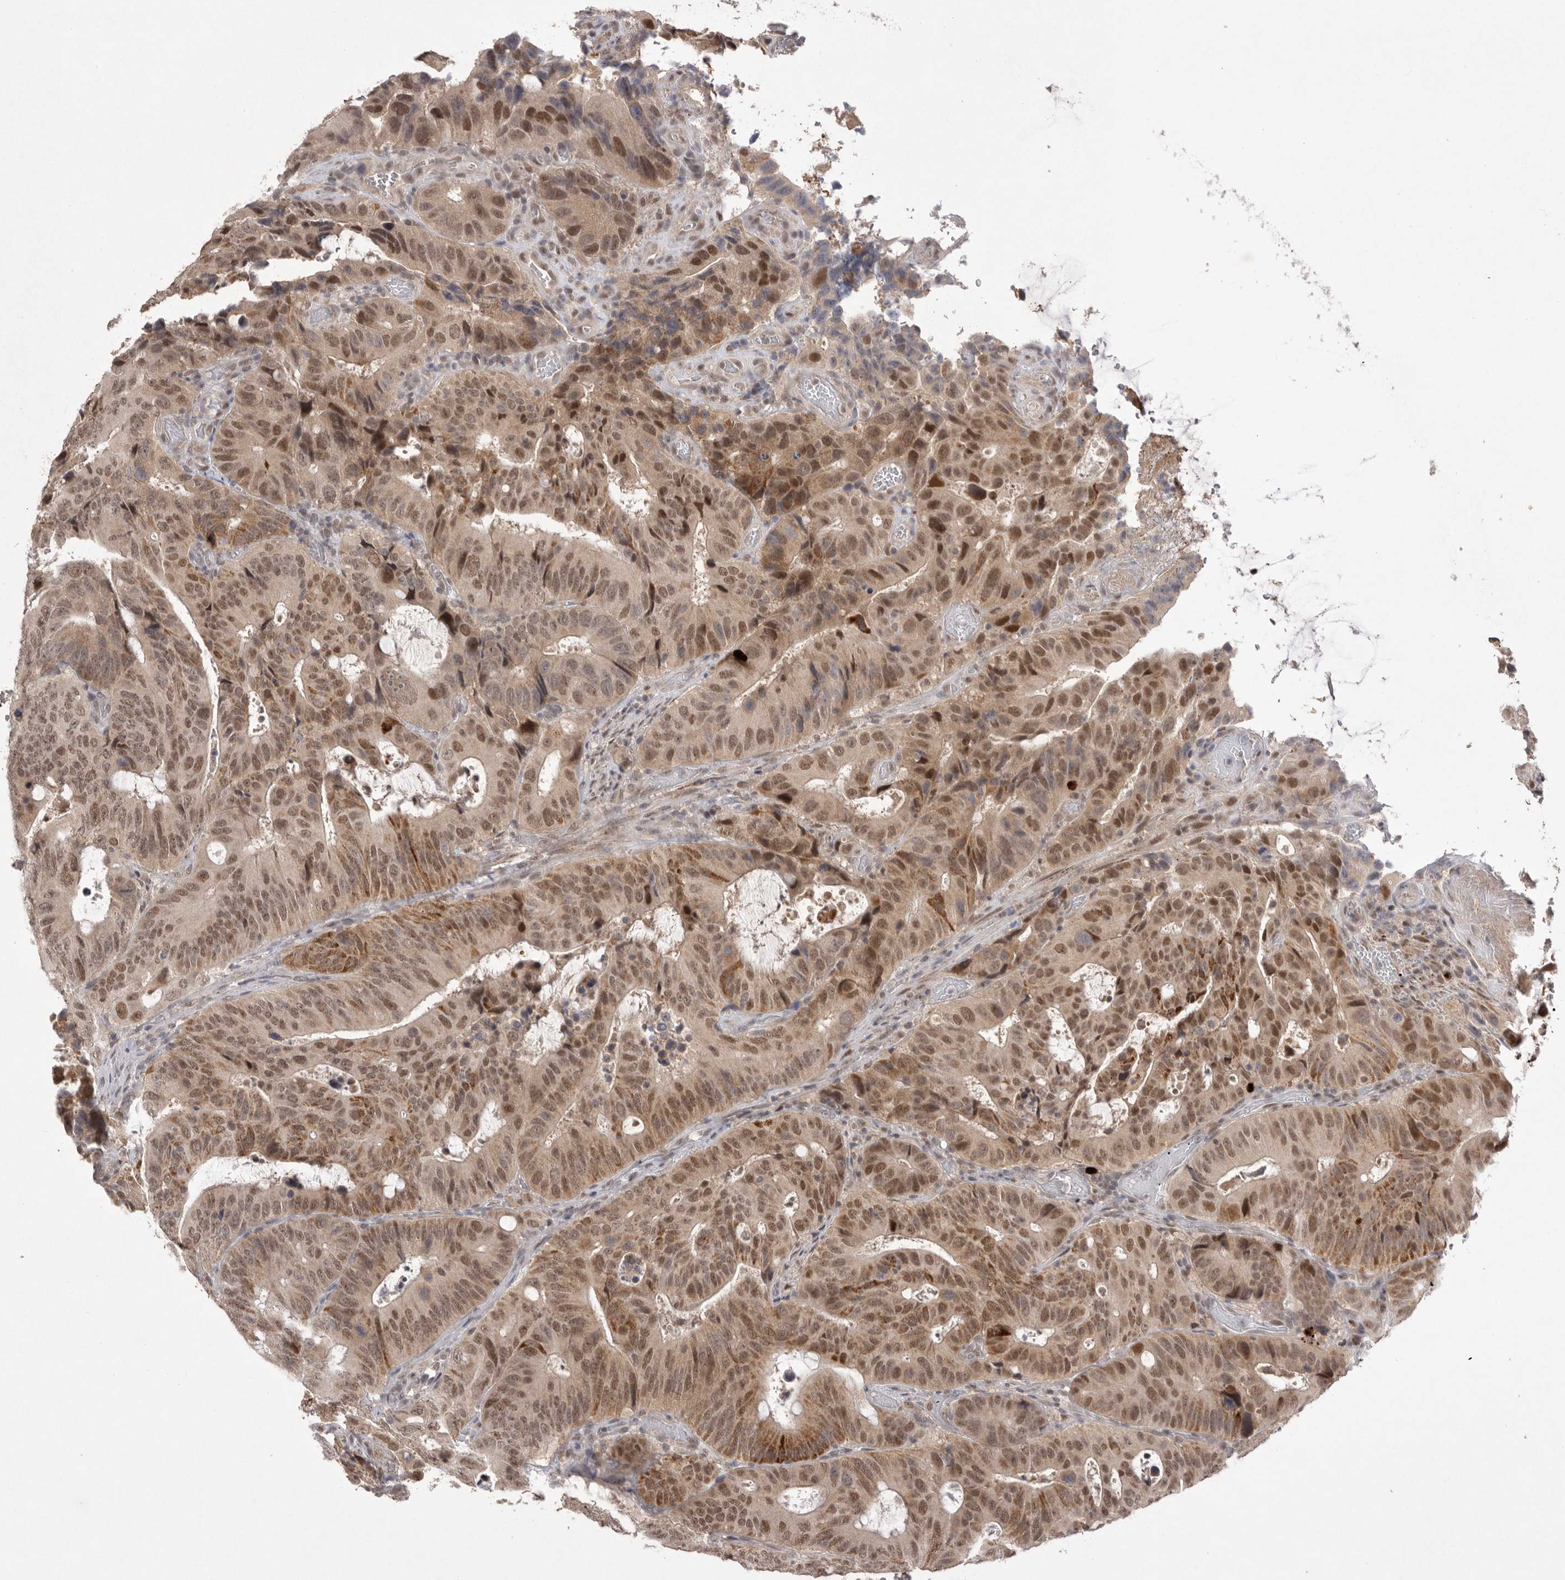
{"staining": {"intensity": "moderate", "quantity": ">75%", "location": "cytoplasmic/membranous,nuclear"}, "tissue": "colorectal cancer", "cell_type": "Tumor cells", "image_type": "cancer", "snomed": [{"axis": "morphology", "description": "Adenocarcinoma, NOS"}, {"axis": "topography", "description": "Colon"}], "caption": "The image exhibits a brown stain indicating the presence of a protein in the cytoplasmic/membranous and nuclear of tumor cells in adenocarcinoma (colorectal).", "gene": "HUS1", "patient": {"sex": "male", "age": 83}}